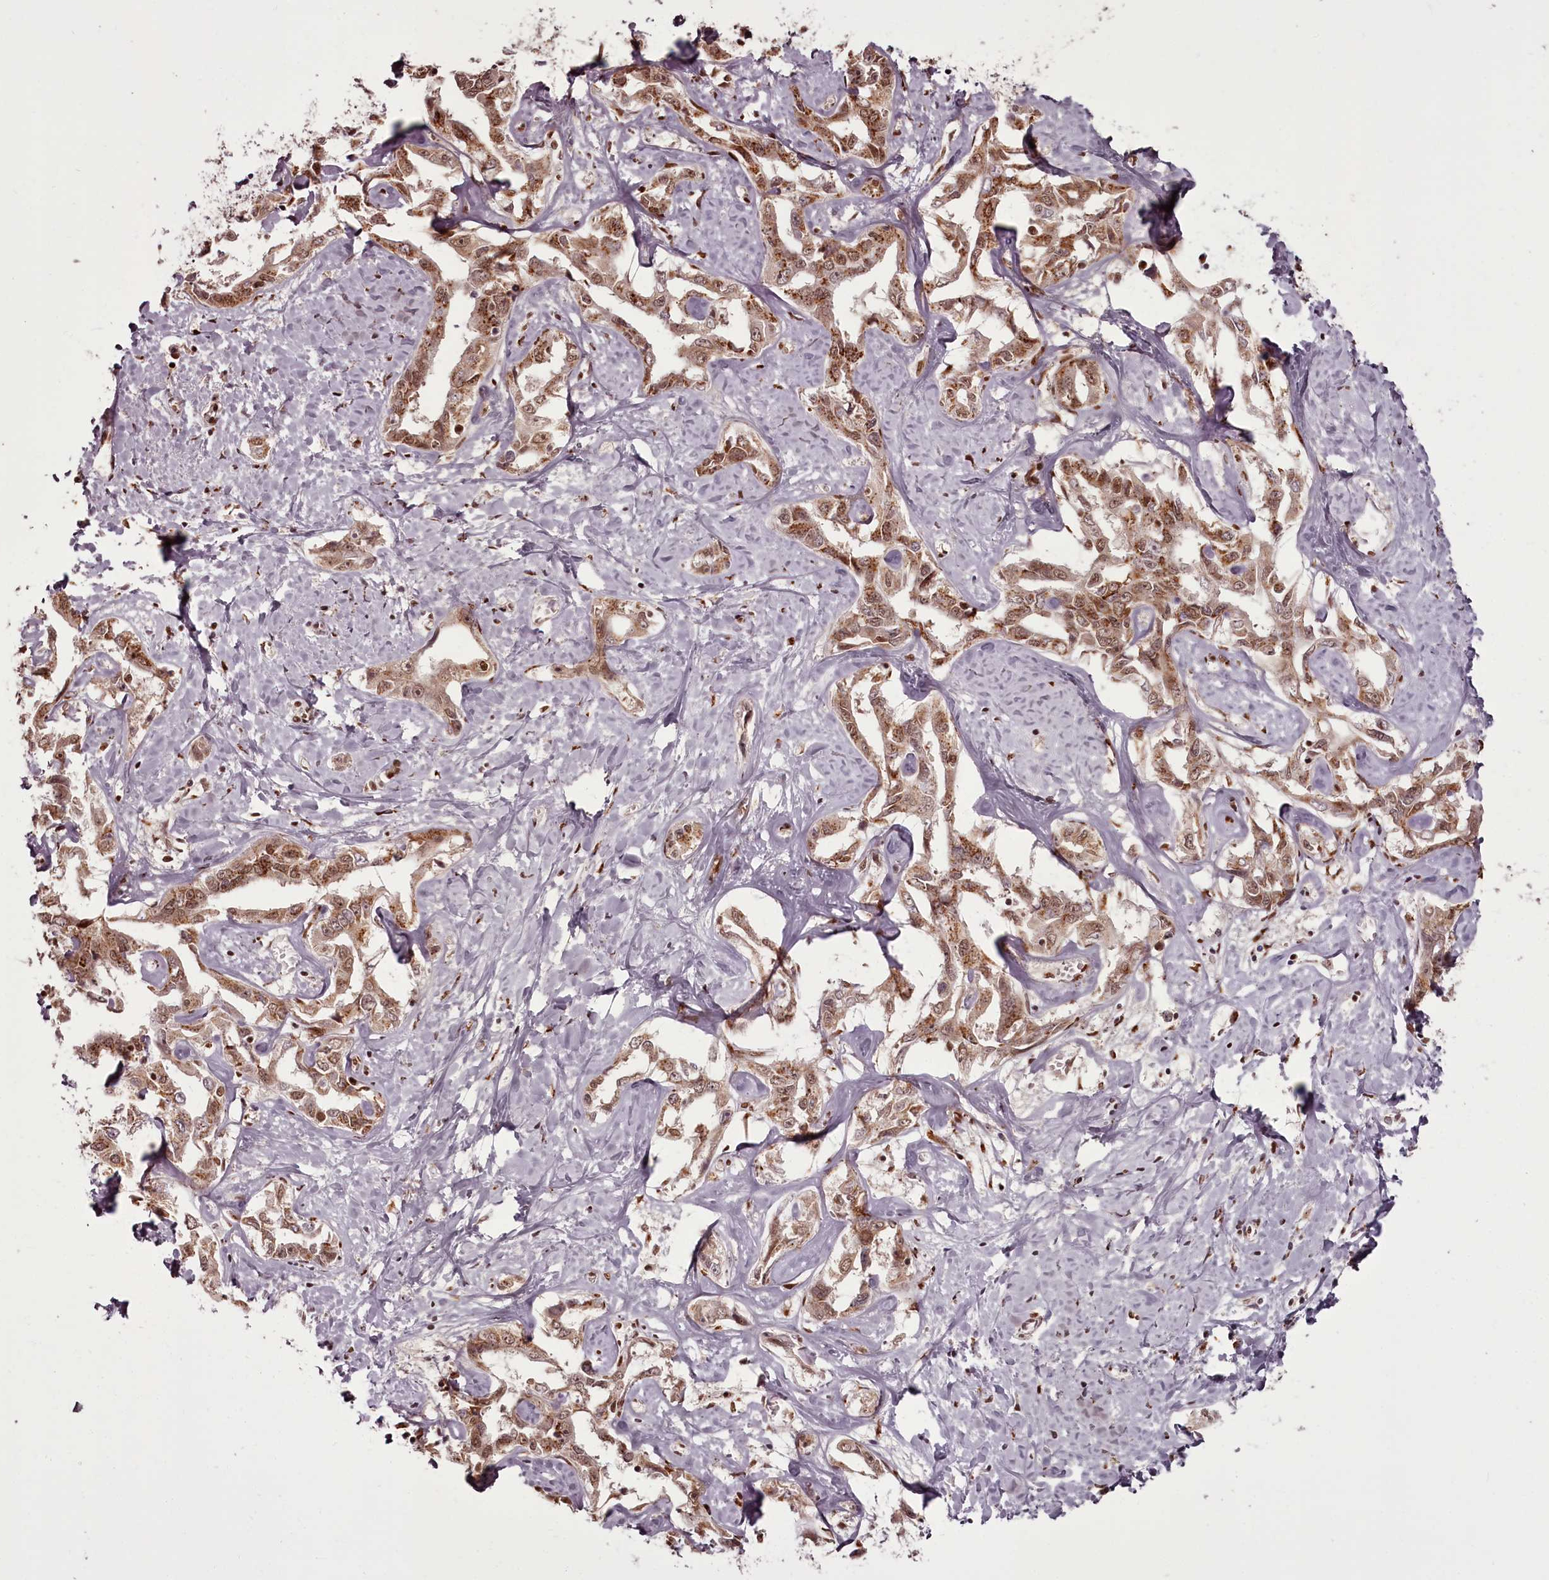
{"staining": {"intensity": "moderate", "quantity": ">75%", "location": "cytoplasmic/membranous,nuclear"}, "tissue": "liver cancer", "cell_type": "Tumor cells", "image_type": "cancer", "snomed": [{"axis": "morphology", "description": "Cholangiocarcinoma"}, {"axis": "topography", "description": "Liver"}], "caption": "Liver cholangiocarcinoma tissue exhibits moderate cytoplasmic/membranous and nuclear positivity in about >75% of tumor cells, visualized by immunohistochemistry.", "gene": "CEP83", "patient": {"sex": "male", "age": 59}}